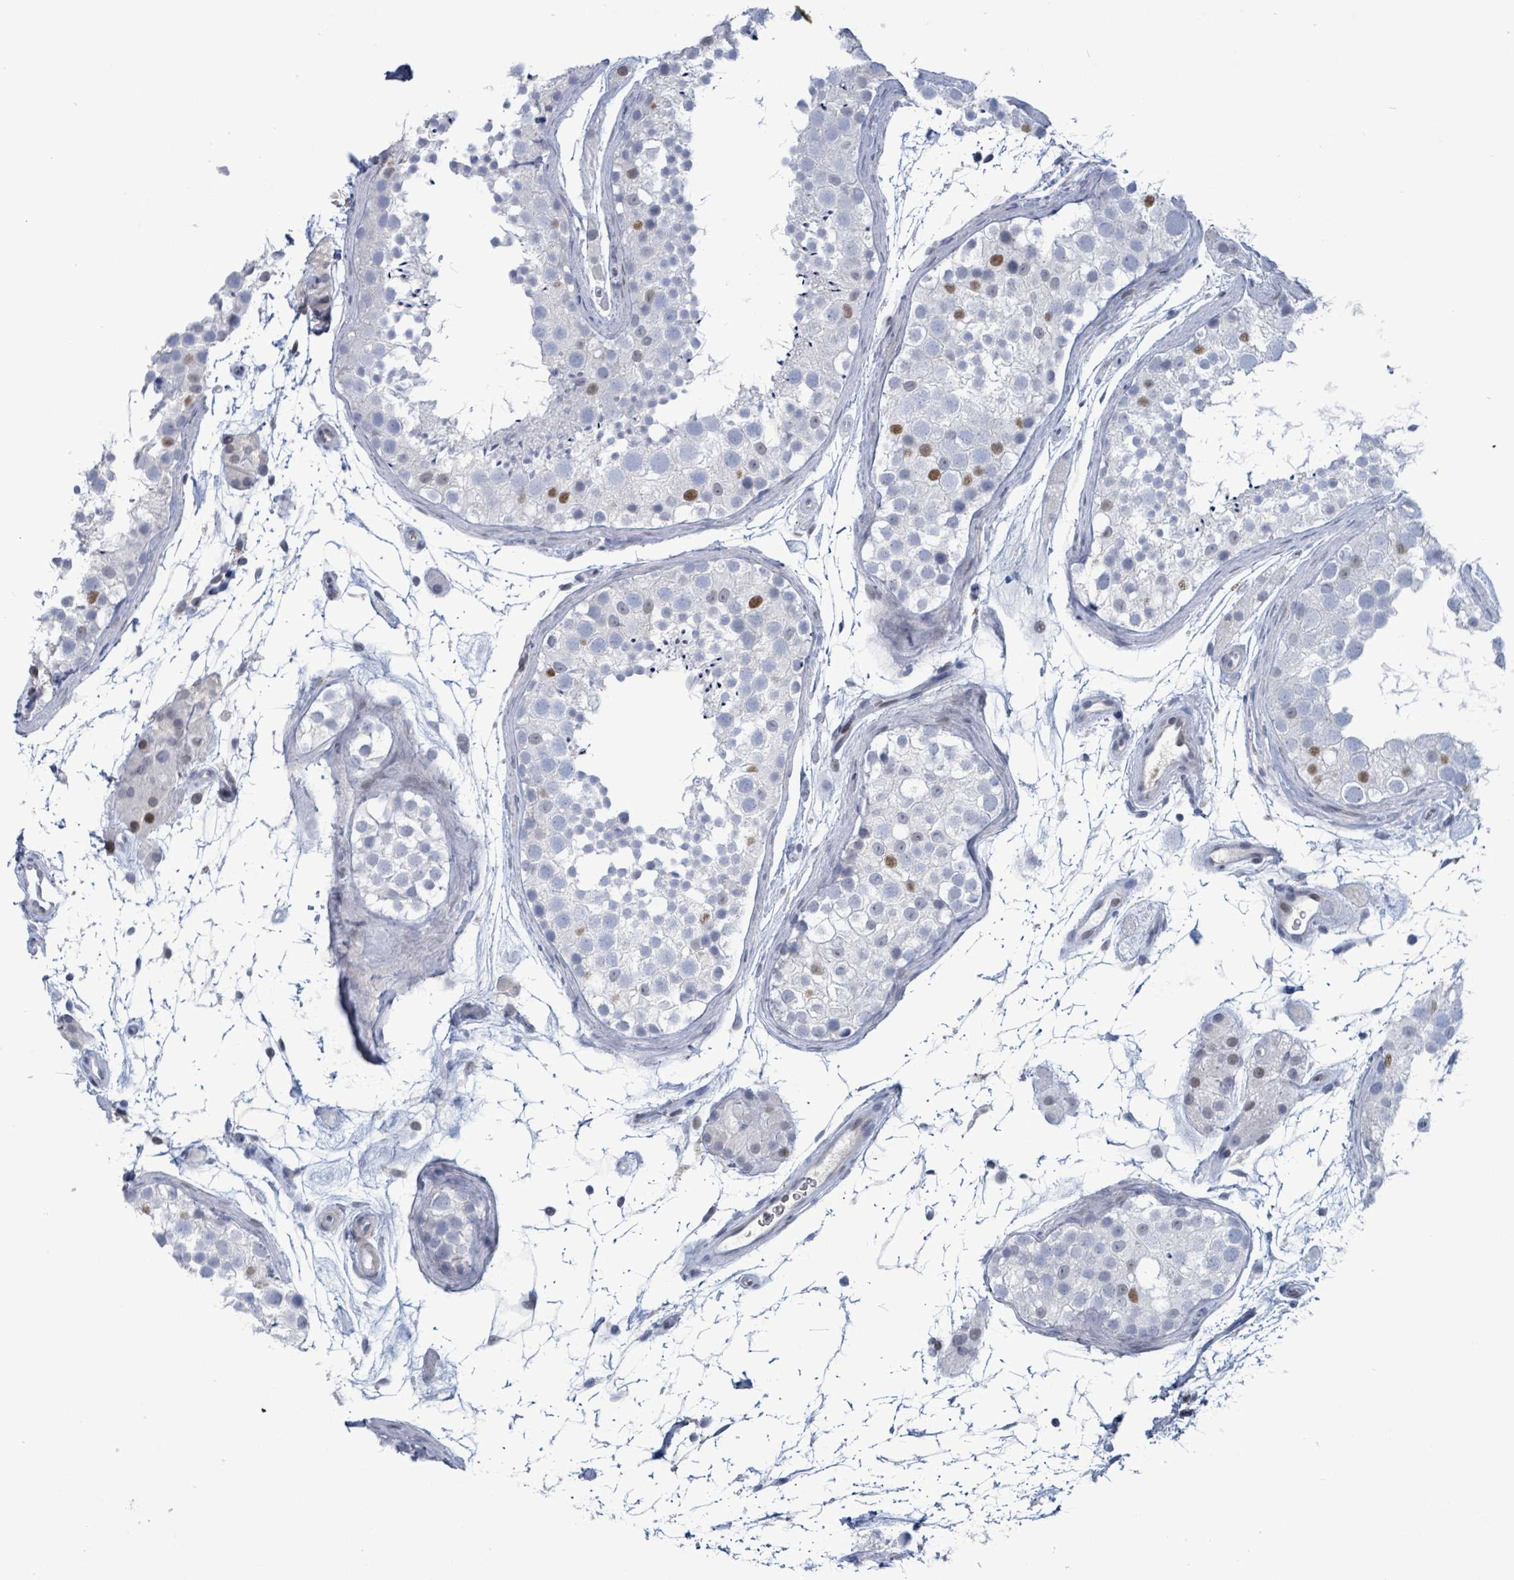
{"staining": {"intensity": "moderate", "quantity": "<25%", "location": "nuclear"}, "tissue": "testis", "cell_type": "Cells in seminiferous ducts", "image_type": "normal", "snomed": [{"axis": "morphology", "description": "Normal tissue, NOS"}, {"axis": "topography", "description": "Testis"}], "caption": "Immunohistochemistry photomicrograph of normal testis stained for a protein (brown), which displays low levels of moderate nuclear positivity in about <25% of cells in seminiferous ducts.", "gene": "NTN3", "patient": {"sex": "male", "age": 41}}